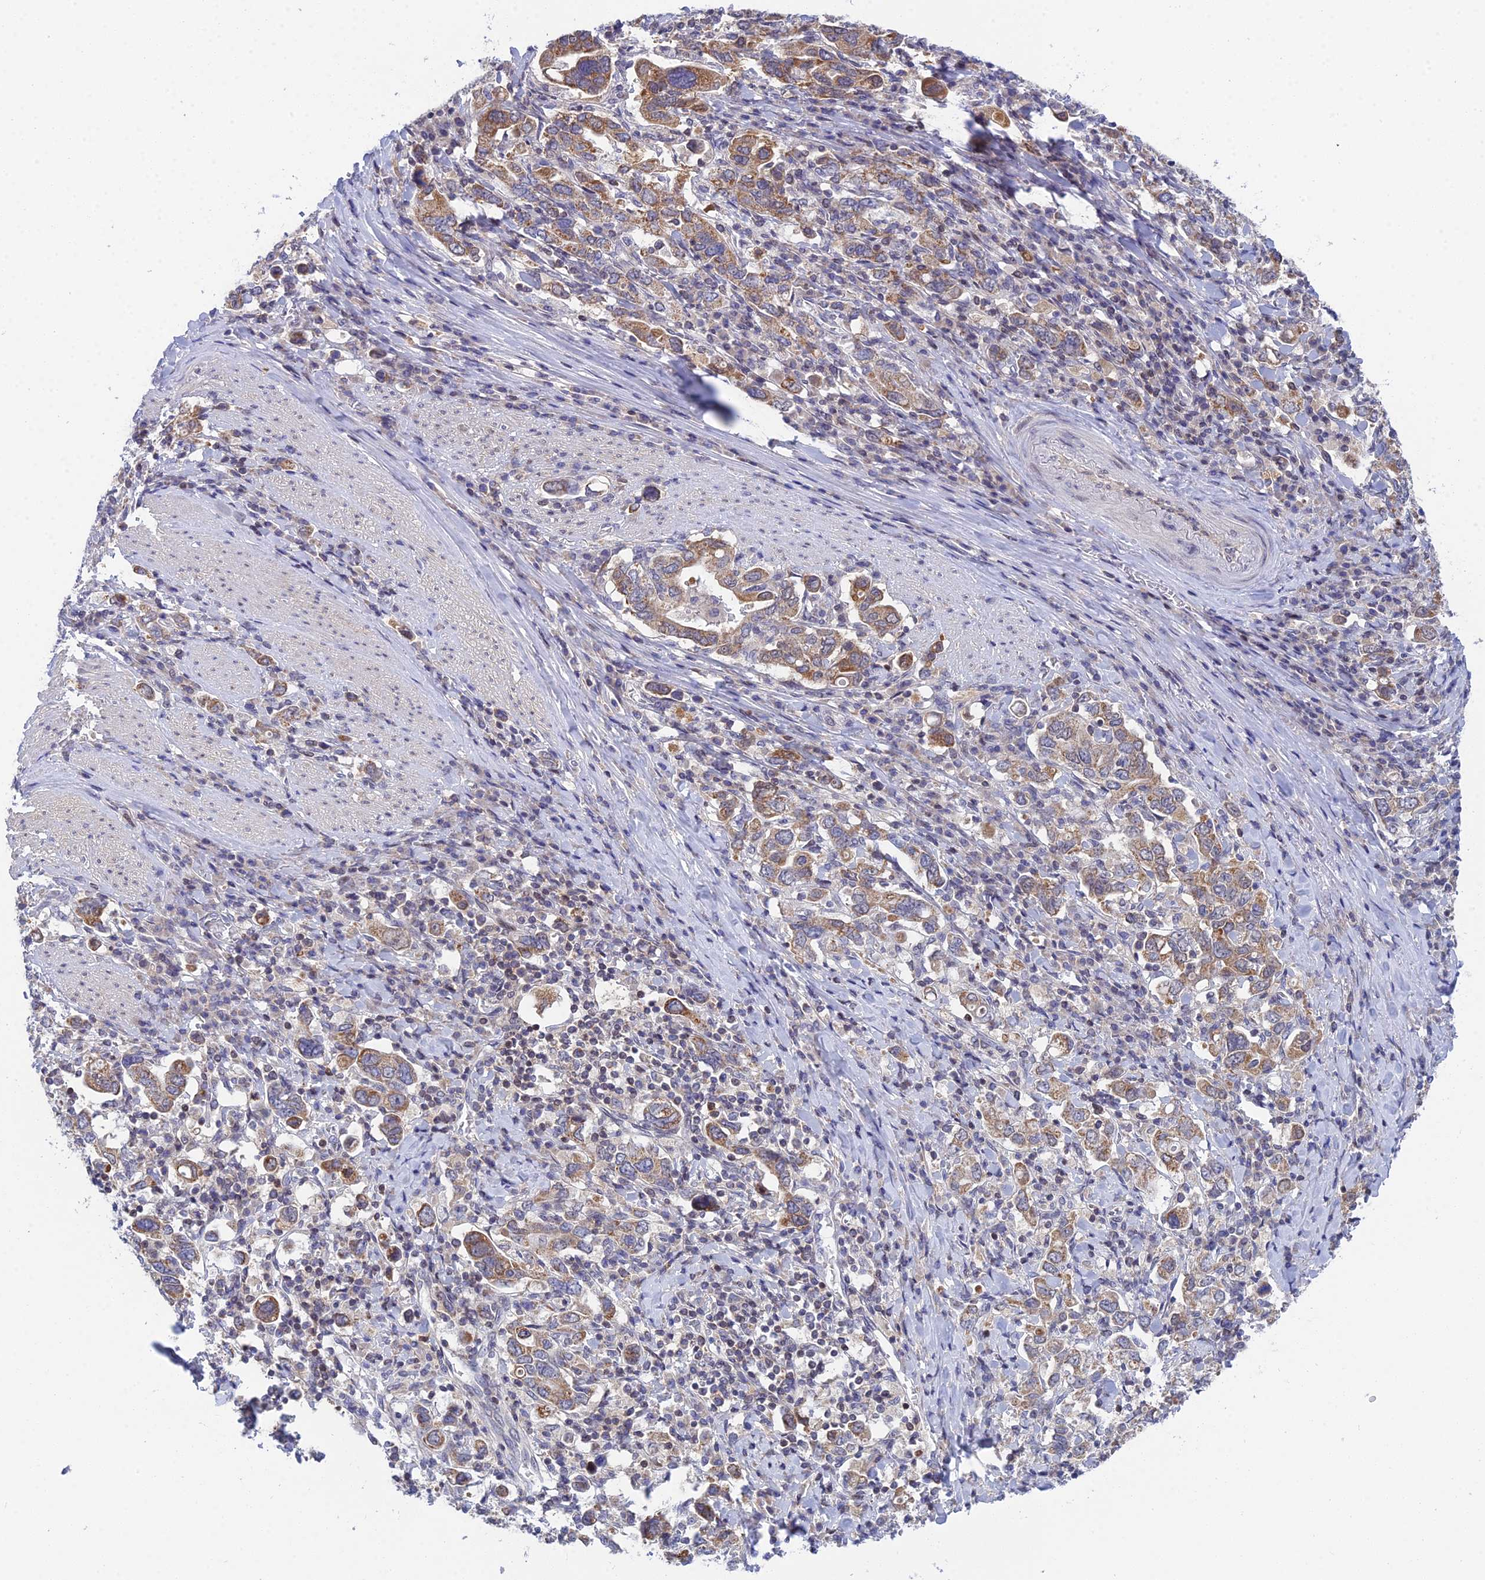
{"staining": {"intensity": "moderate", "quantity": ">75%", "location": "cytoplasmic/membranous"}, "tissue": "stomach cancer", "cell_type": "Tumor cells", "image_type": "cancer", "snomed": [{"axis": "morphology", "description": "Adenocarcinoma, NOS"}, {"axis": "topography", "description": "Stomach, upper"}], "caption": "Stomach adenocarcinoma was stained to show a protein in brown. There is medium levels of moderate cytoplasmic/membranous positivity in about >75% of tumor cells. (Brightfield microscopy of DAB IHC at high magnification).", "gene": "ELOA2", "patient": {"sex": "male", "age": 62}}